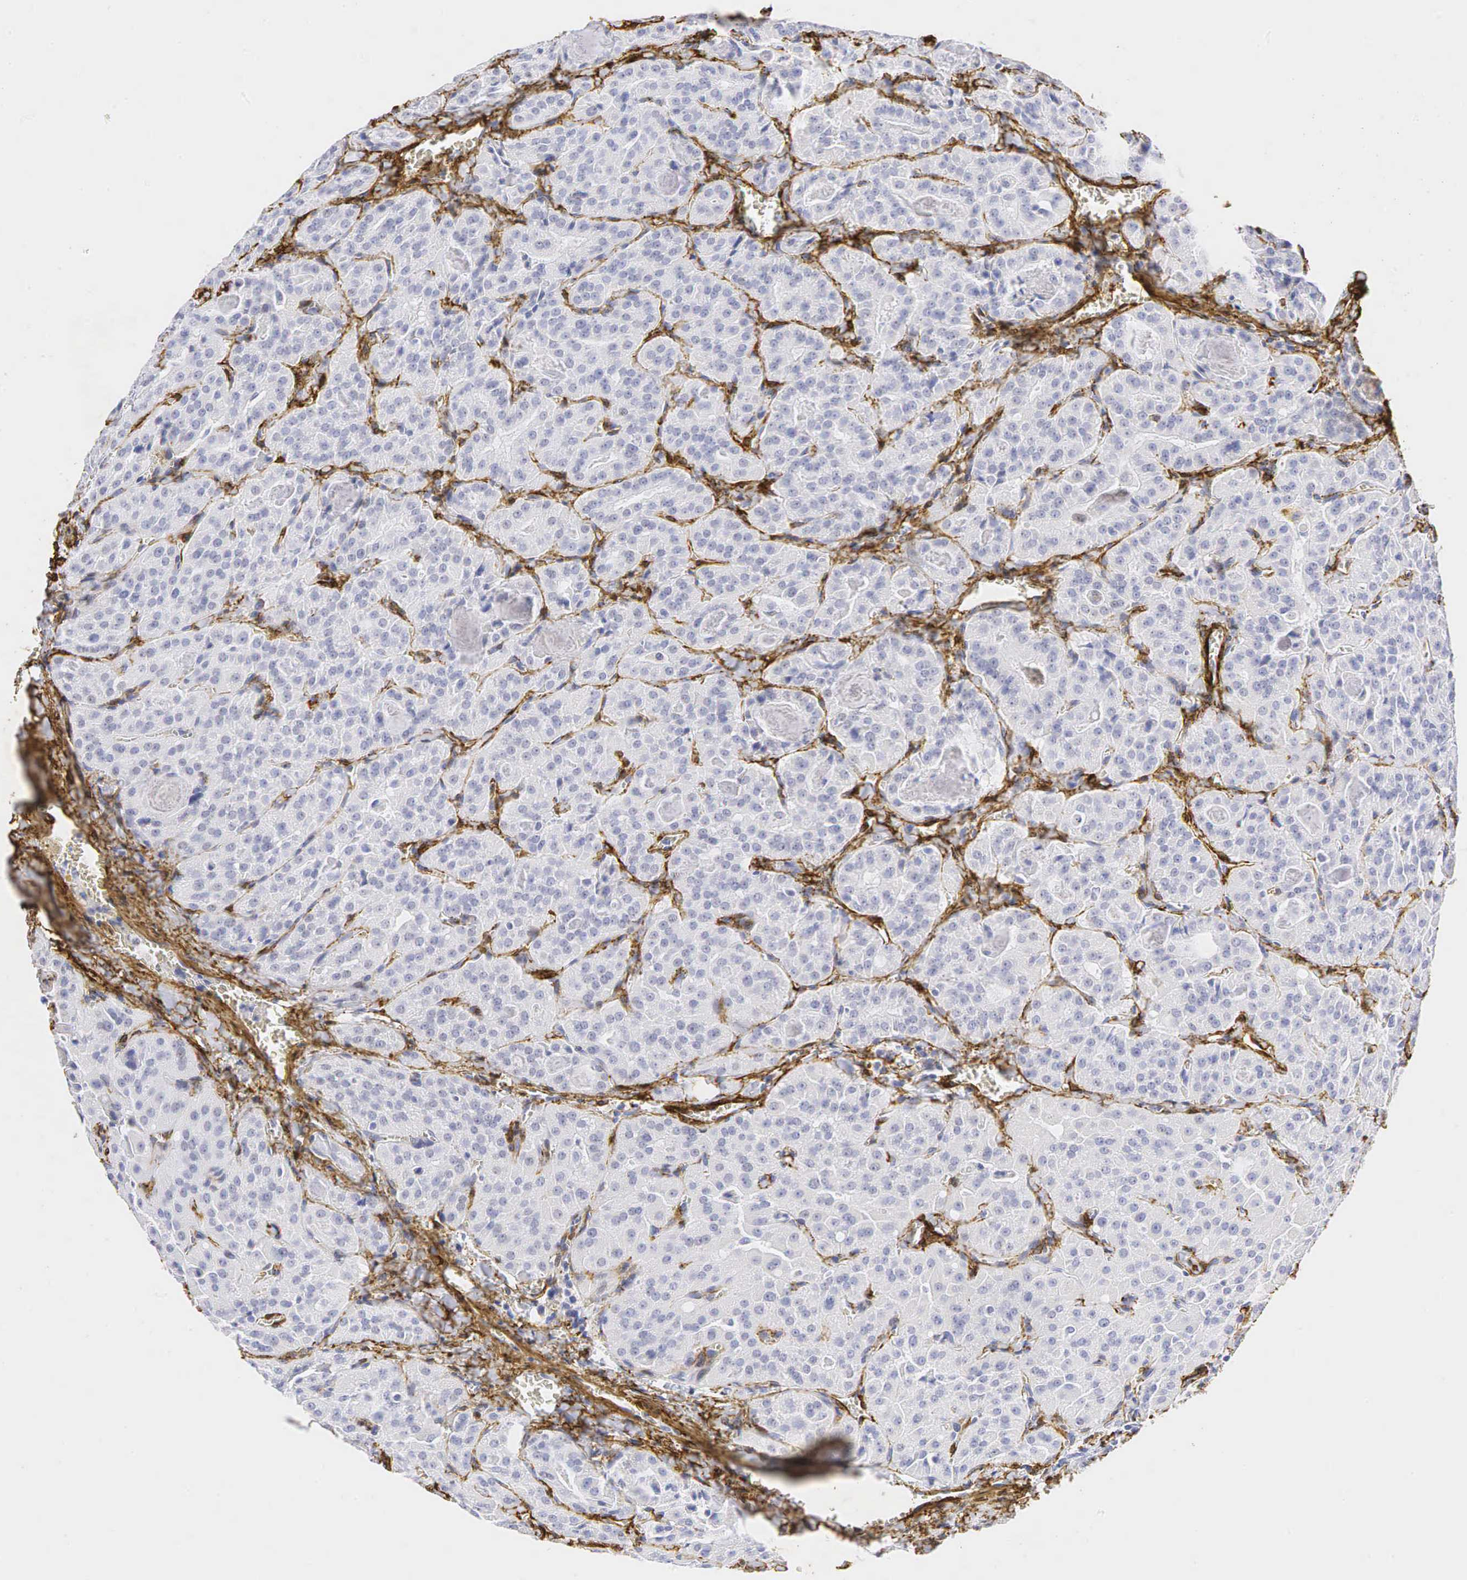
{"staining": {"intensity": "negative", "quantity": "none", "location": "none"}, "tissue": "thyroid cancer", "cell_type": "Tumor cells", "image_type": "cancer", "snomed": [{"axis": "morphology", "description": "Carcinoma, NOS"}, {"axis": "topography", "description": "Thyroid gland"}], "caption": "A high-resolution photomicrograph shows IHC staining of thyroid cancer, which demonstrates no significant staining in tumor cells.", "gene": "ACTA2", "patient": {"sex": "male", "age": 76}}